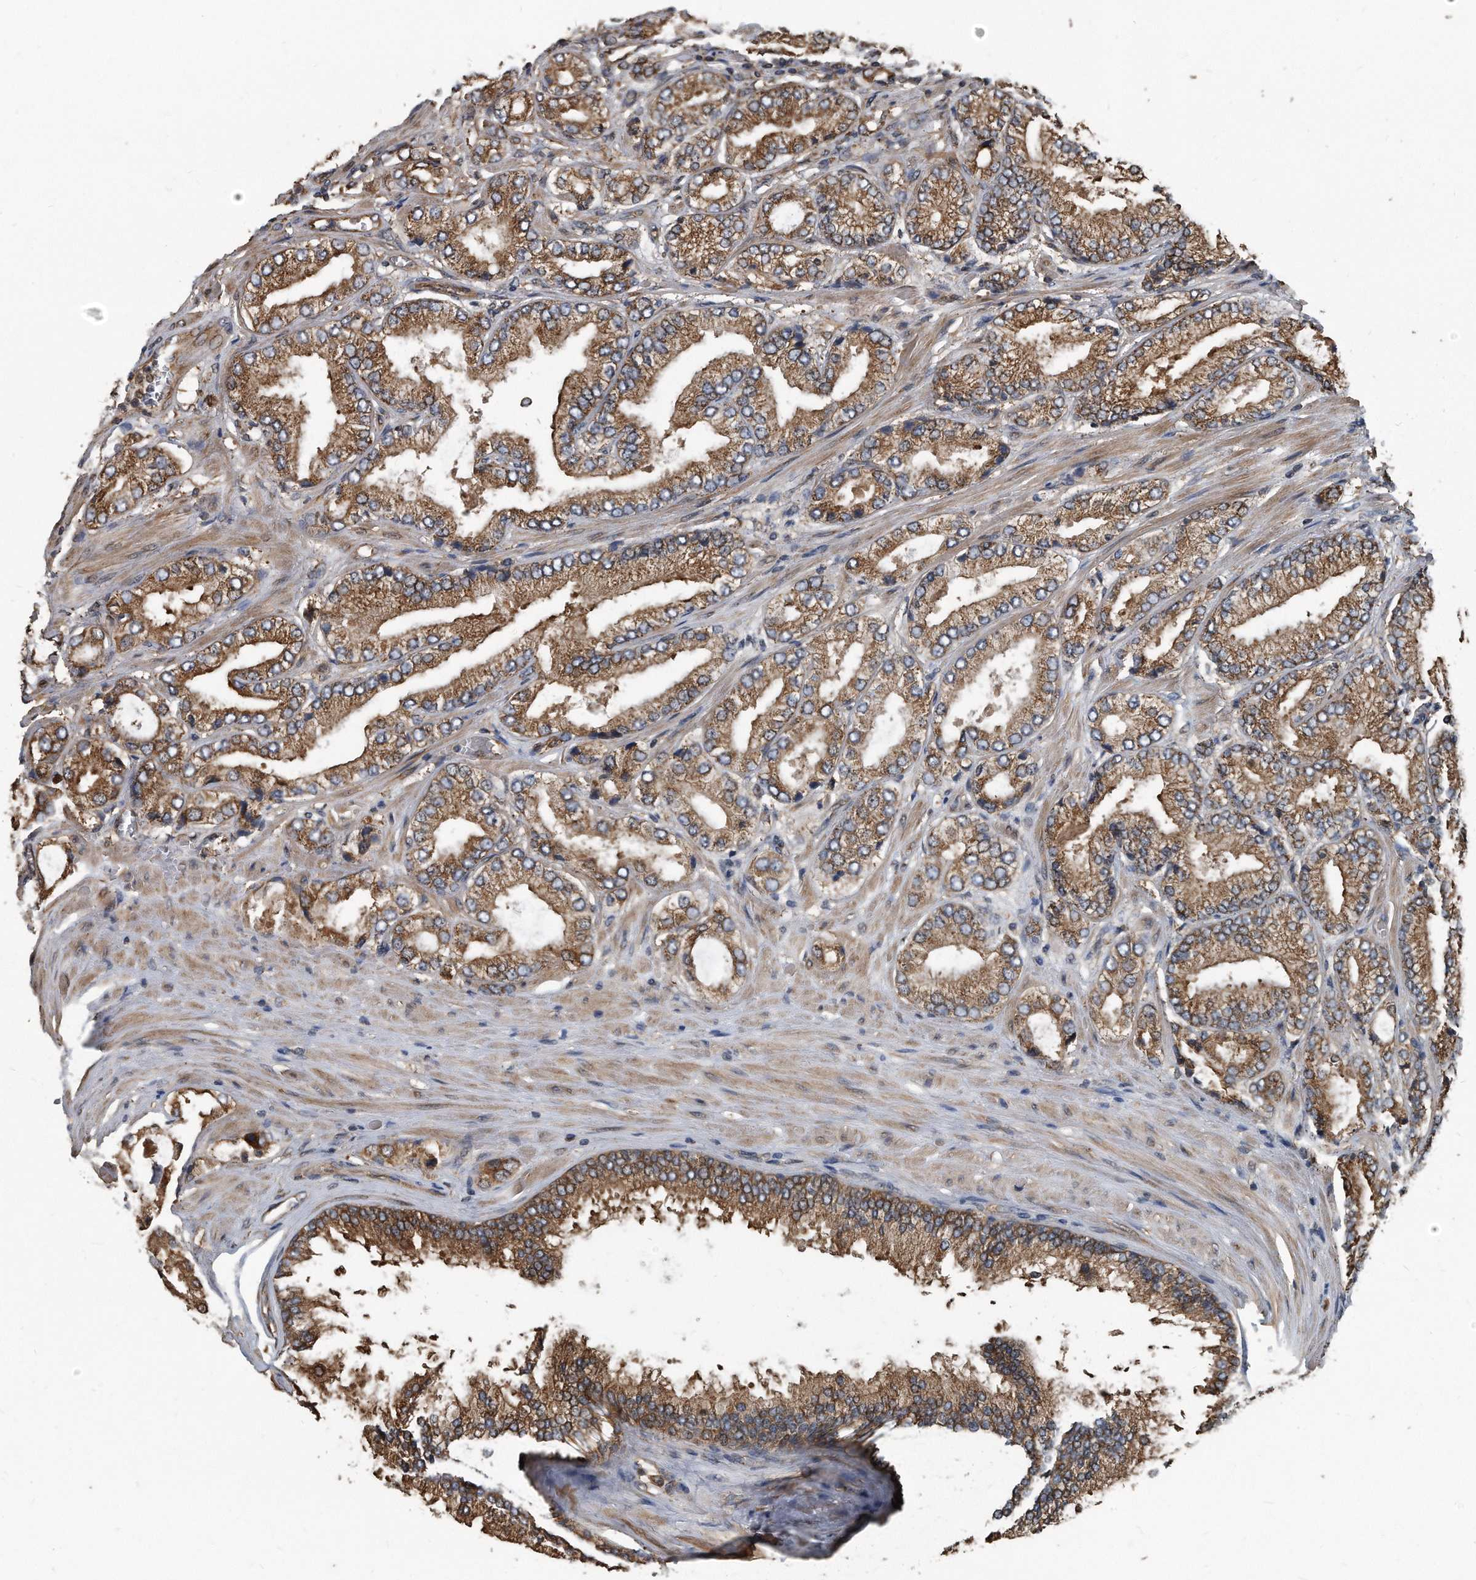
{"staining": {"intensity": "moderate", "quantity": ">75%", "location": "cytoplasmic/membranous"}, "tissue": "prostate cancer", "cell_type": "Tumor cells", "image_type": "cancer", "snomed": [{"axis": "morphology", "description": "Adenocarcinoma, Low grade"}, {"axis": "topography", "description": "Prostate"}], "caption": "A histopathology image of human prostate cancer (adenocarcinoma (low-grade)) stained for a protein exhibits moderate cytoplasmic/membranous brown staining in tumor cells. Nuclei are stained in blue.", "gene": "FAM136A", "patient": {"sex": "male", "age": 62}}